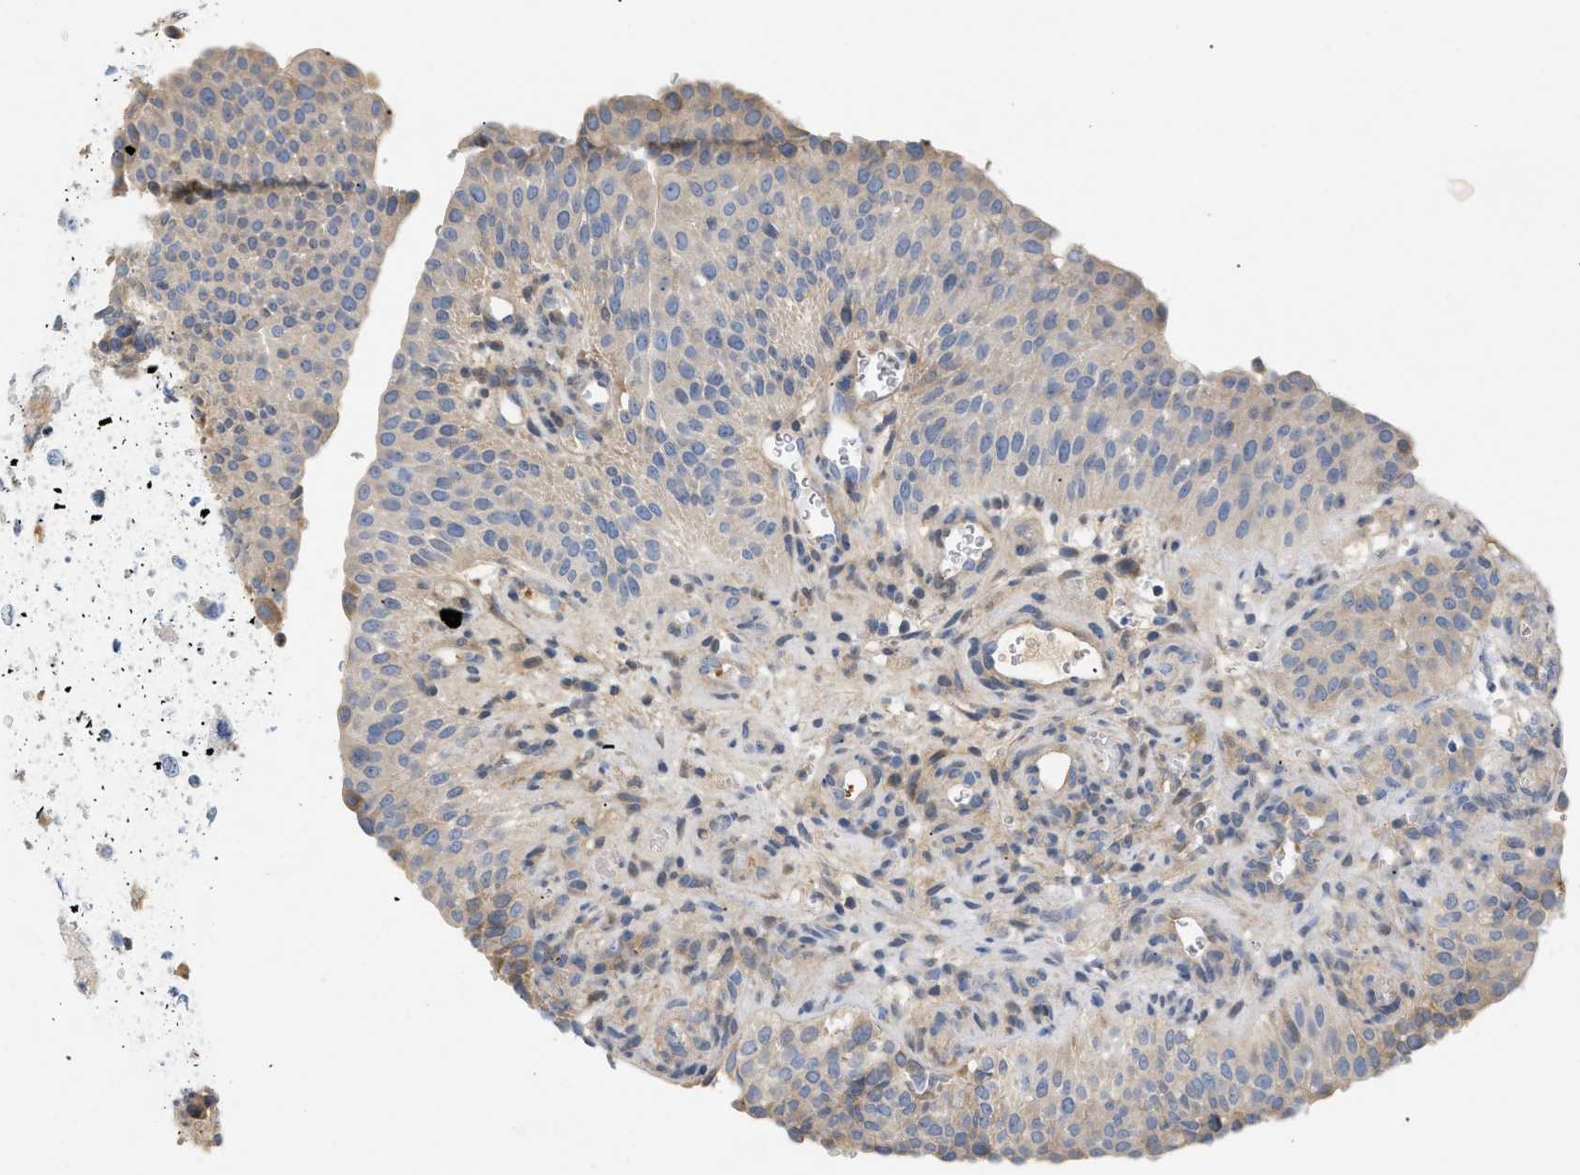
{"staining": {"intensity": "weak", "quantity": ">75%", "location": "cytoplasmic/membranous"}, "tissue": "urothelial cancer", "cell_type": "Tumor cells", "image_type": "cancer", "snomed": [{"axis": "morphology", "description": "Urothelial carcinoma, Low grade"}, {"axis": "morphology", "description": "Urothelial carcinoma, High grade"}, {"axis": "topography", "description": "Urinary bladder"}], "caption": "A low amount of weak cytoplasmic/membranous positivity is present in about >75% of tumor cells in urothelial cancer tissue. The staining was performed using DAB to visualize the protein expression in brown, while the nuclei were stained in blue with hematoxylin (Magnification: 20x).", "gene": "FARS2", "patient": {"sex": "male", "age": 35}}